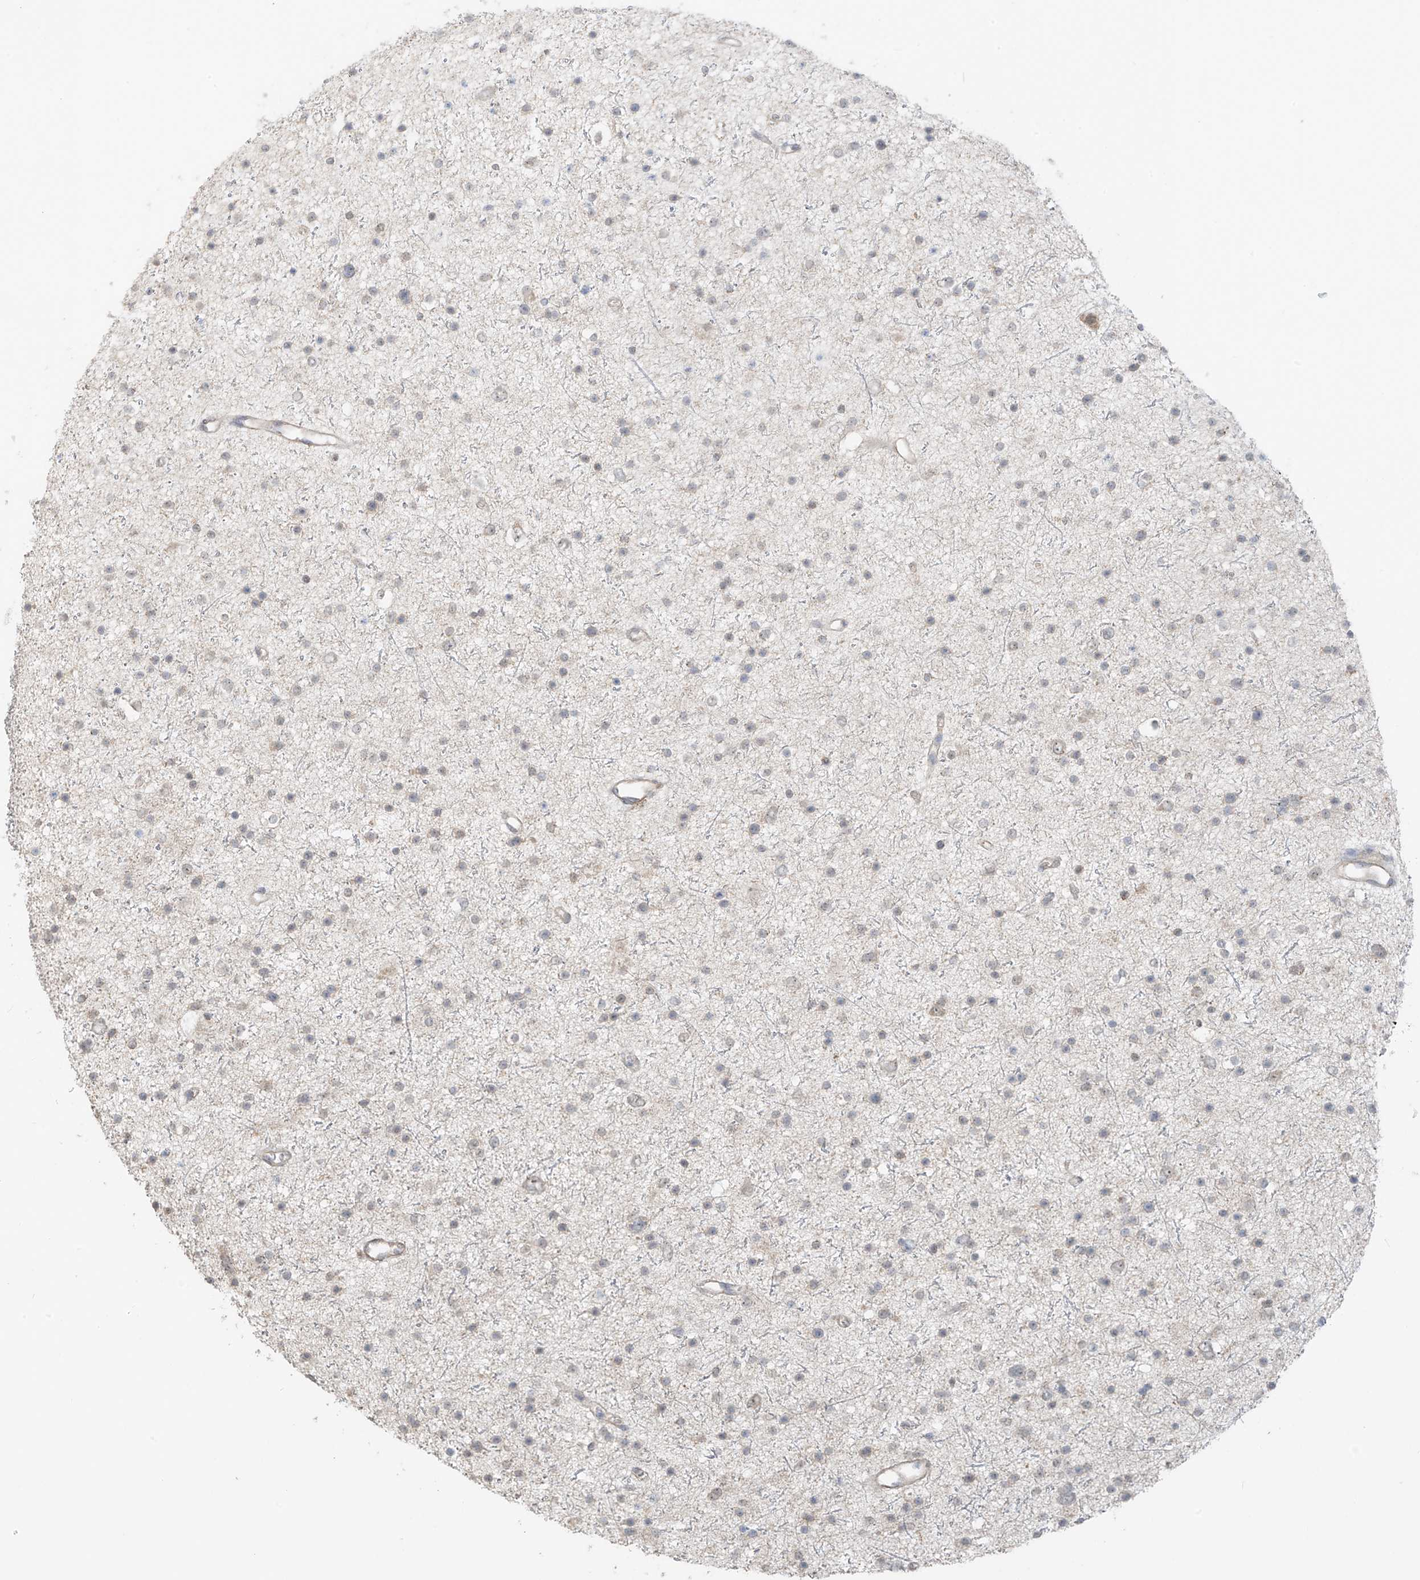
{"staining": {"intensity": "weak", "quantity": "<25%", "location": "nuclear"}, "tissue": "glioma", "cell_type": "Tumor cells", "image_type": "cancer", "snomed": [{"axis": "morphology", "description": "Glioma, malignant, Low grade"}, {"axis": "topography", "description": "Brain"}], "caption": "IHC of low-grade glioma (malignant) exhibits no expression in tumor cells.", "gene": "ABCD1", "patient": {"sex": "female", "age": 37}}